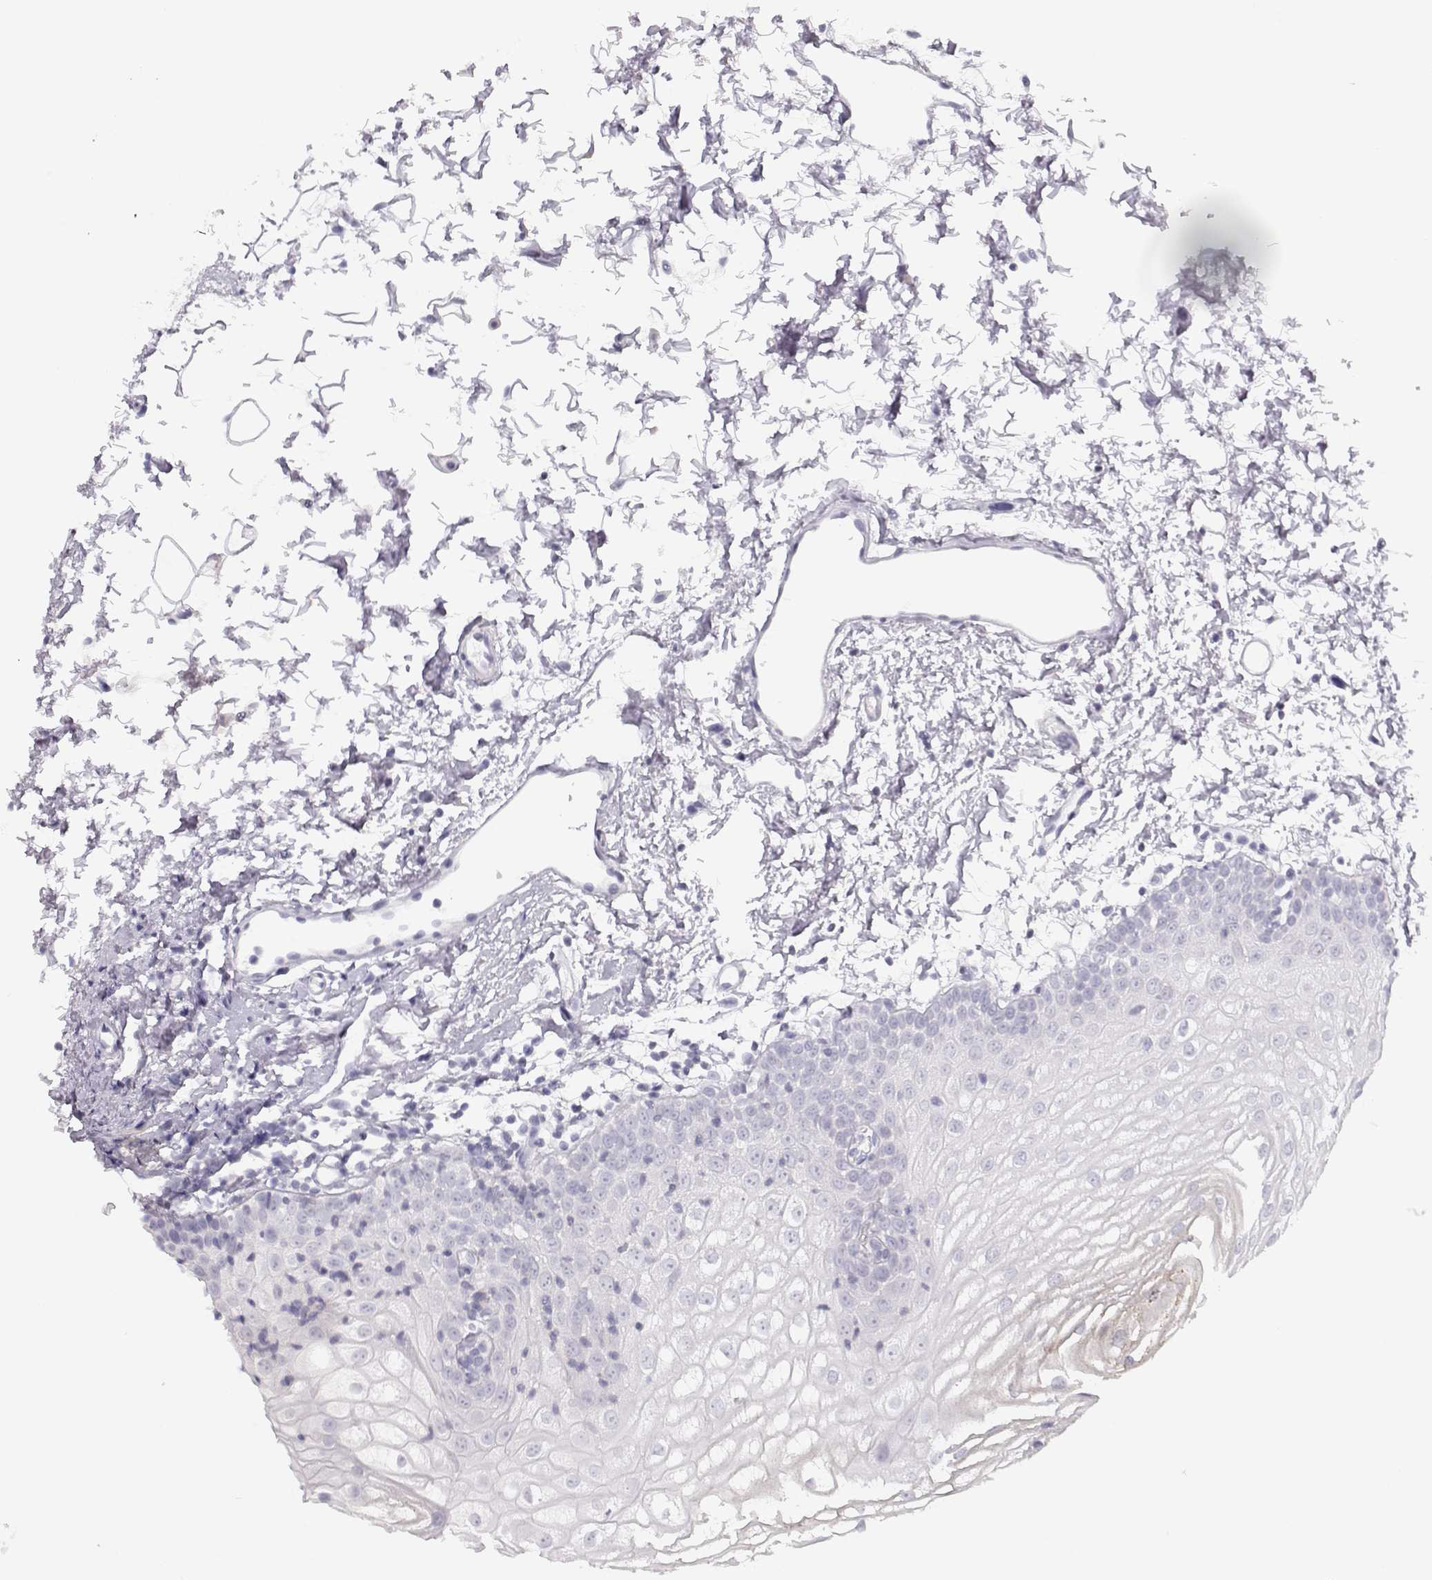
{"staining": {"intensity": "negative", "quantity": "none", "location": "none"}, "tissue": "oral mucosa", "cell_type": "Squamous epithelial cells", "image_type": "normal", "snomed": [{"axis": "morphology", "description": "Normal tissue, NOS"}, {"axis": "topography", "description": "Oral tissue"}], "caption": "Oral mucosa stained for a protein using immunohistochemistry (IHC) demonstrates no expression squamous epithelial cells.", "gene": "FAM166A", "patient": {"sex": "male", "age": 72}}